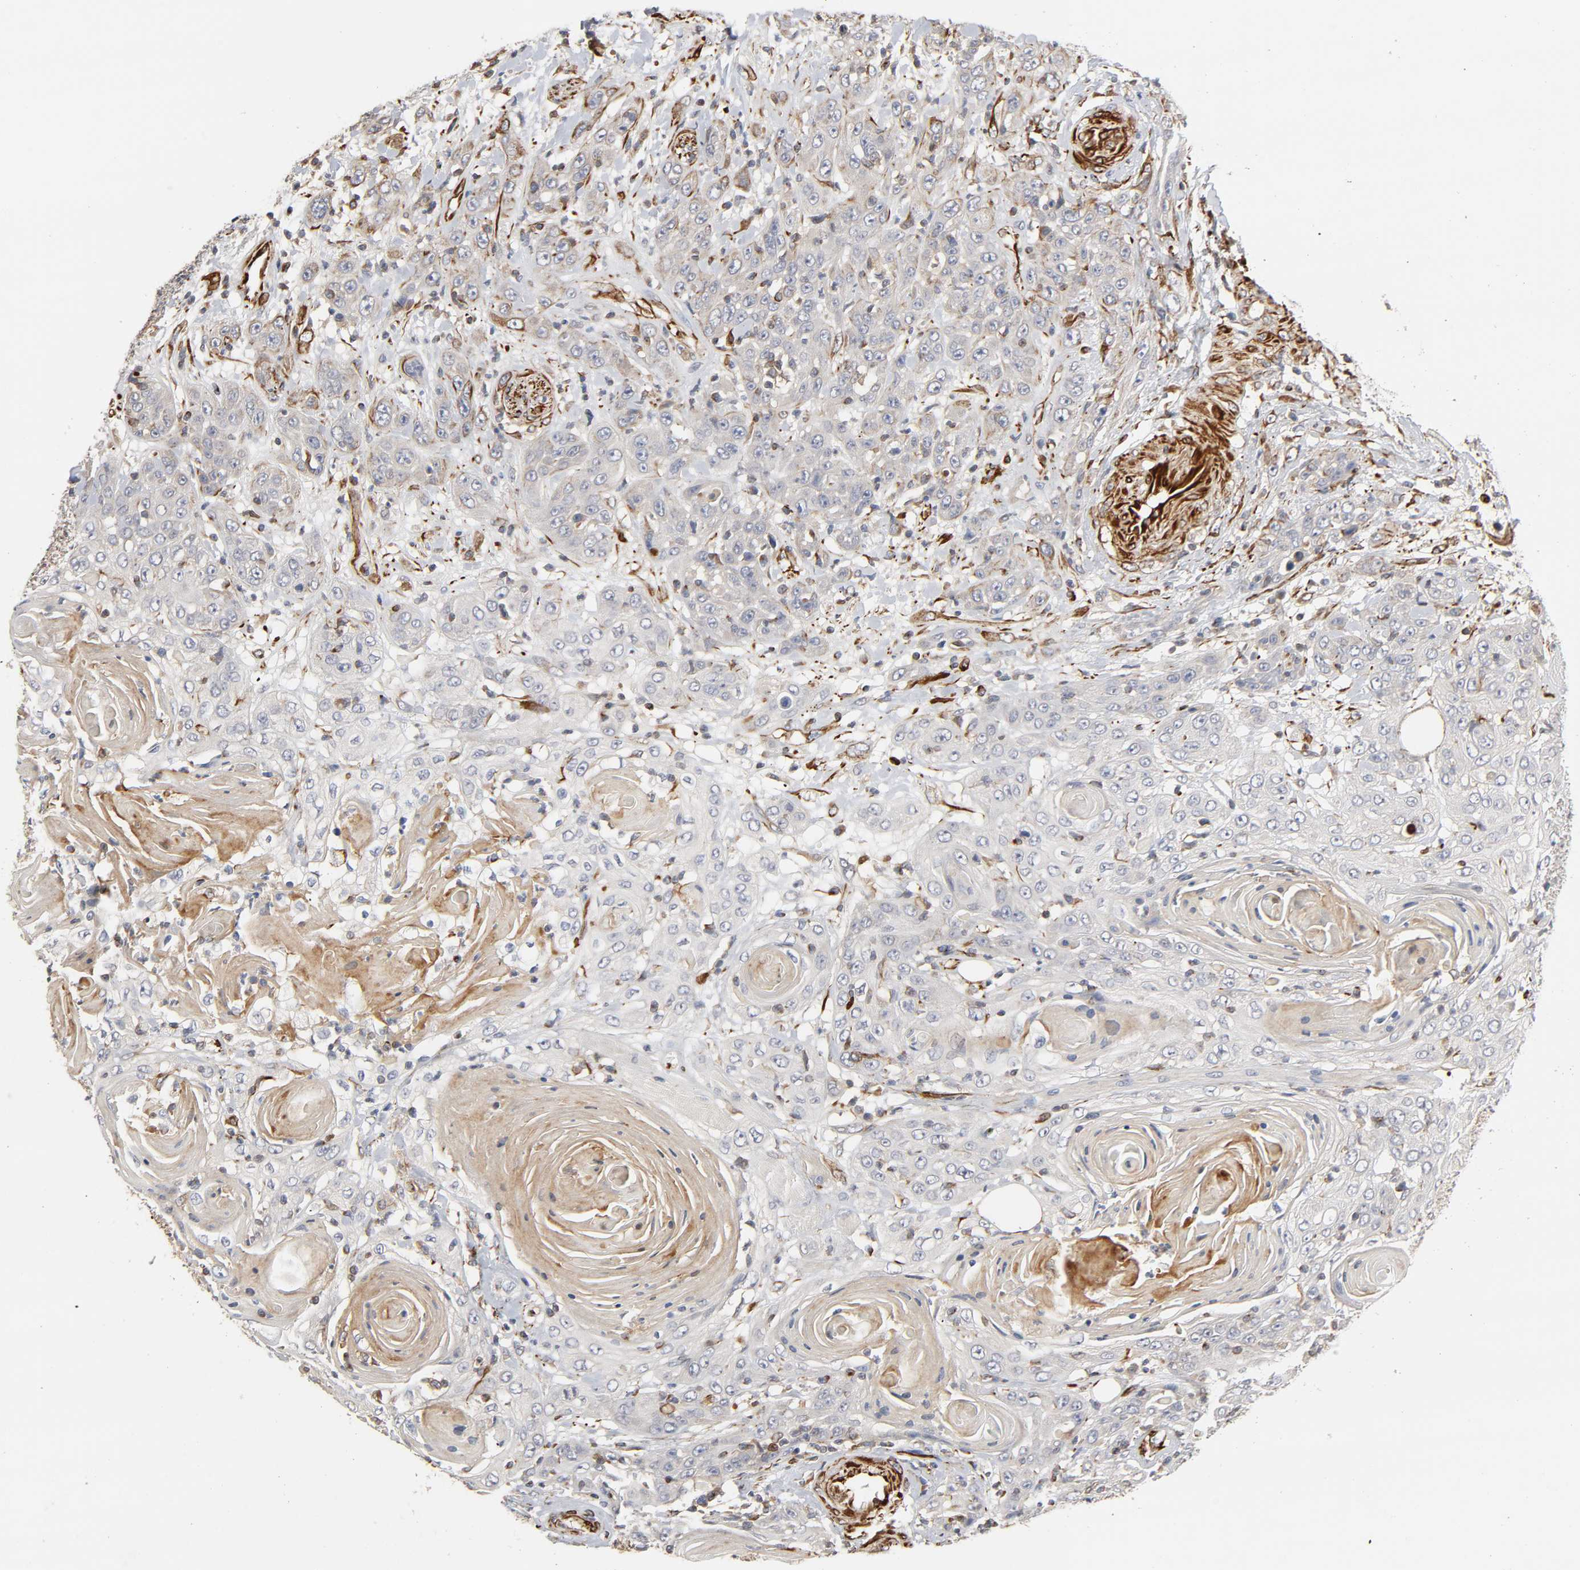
{"staining": {"intensity": "weak", "quantity": "25%-75%", "location": "cytoplasmic/membranous"}, "tissue": "head and neck cancer", "cell_type": "Tumor cells", "image_type": "cancer", "snomed": [{"axis": "morphology", "description": "Squamous cell carcinoma, NOS"}, {"axis": "topography", "description": "Head-Neck"}], "caption": "Protein staining of head and neck squamous cell carcinoma tissue exhibits weak cytoplasmic/membranous expression in approximately 25%-75% of tumor cells.", "gene": "FAM118A", "patient": {"sex": "female", "age": 84}}